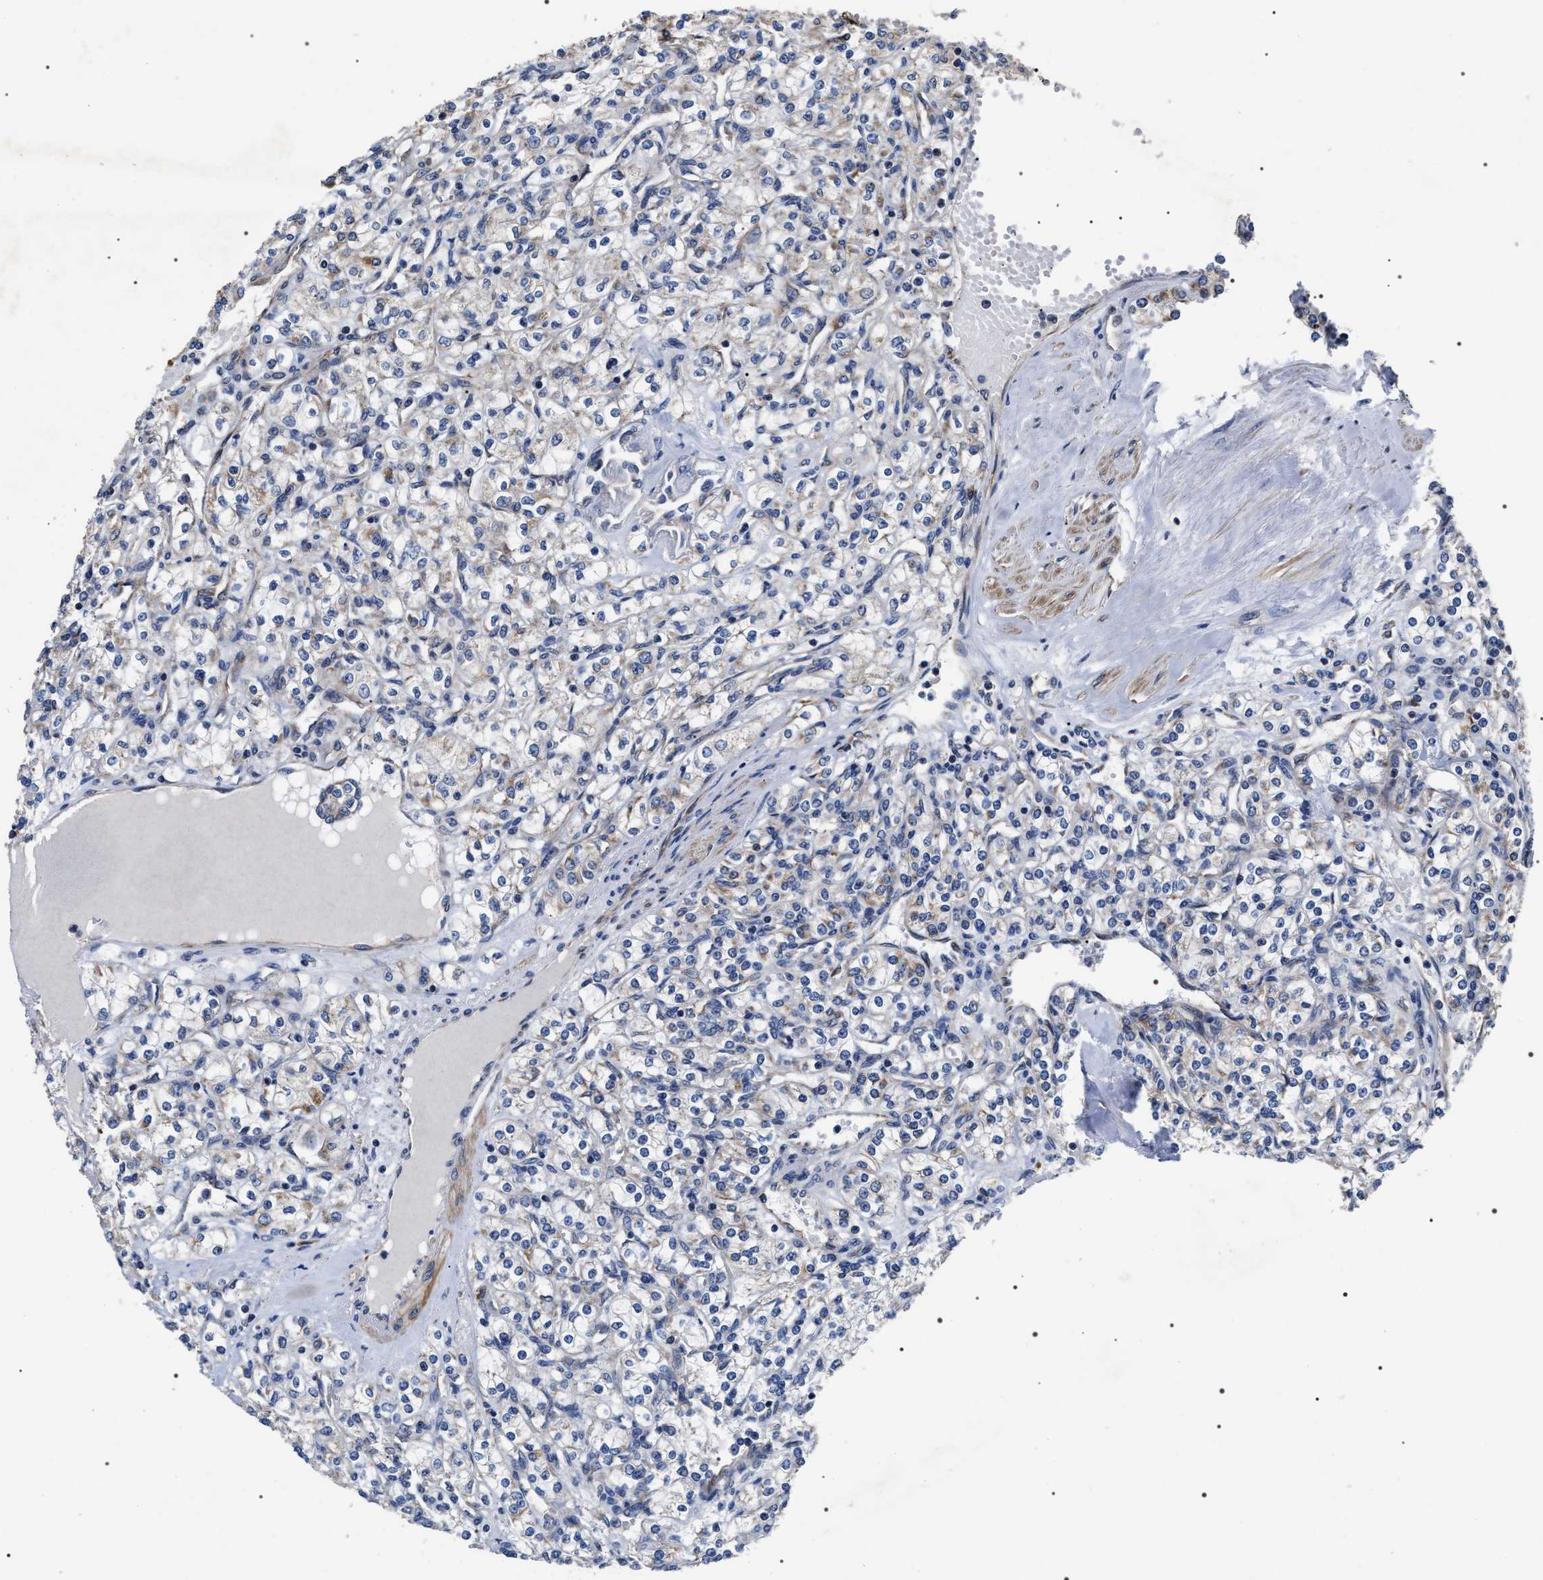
{"staining": {"intensity": "negative", "quantity": "none", "location": "none"}, "tissue": "renal cancer", "cell_type": "Tumor cells", "image_type": "cancer", "snomed": [{"axis": "morphology", "description": "Adenocarcinoma, NOS"}, {"axis": "topography", "description": "Kidney"}], "caption": "High power microscopy histopathology image of an immunohistochemistry micrograph of renal adenocarcinoma, revealing no significant expression in tumor cells.", "gene": "MIS18A", "patient": {"sex": "male", "age": 77}}